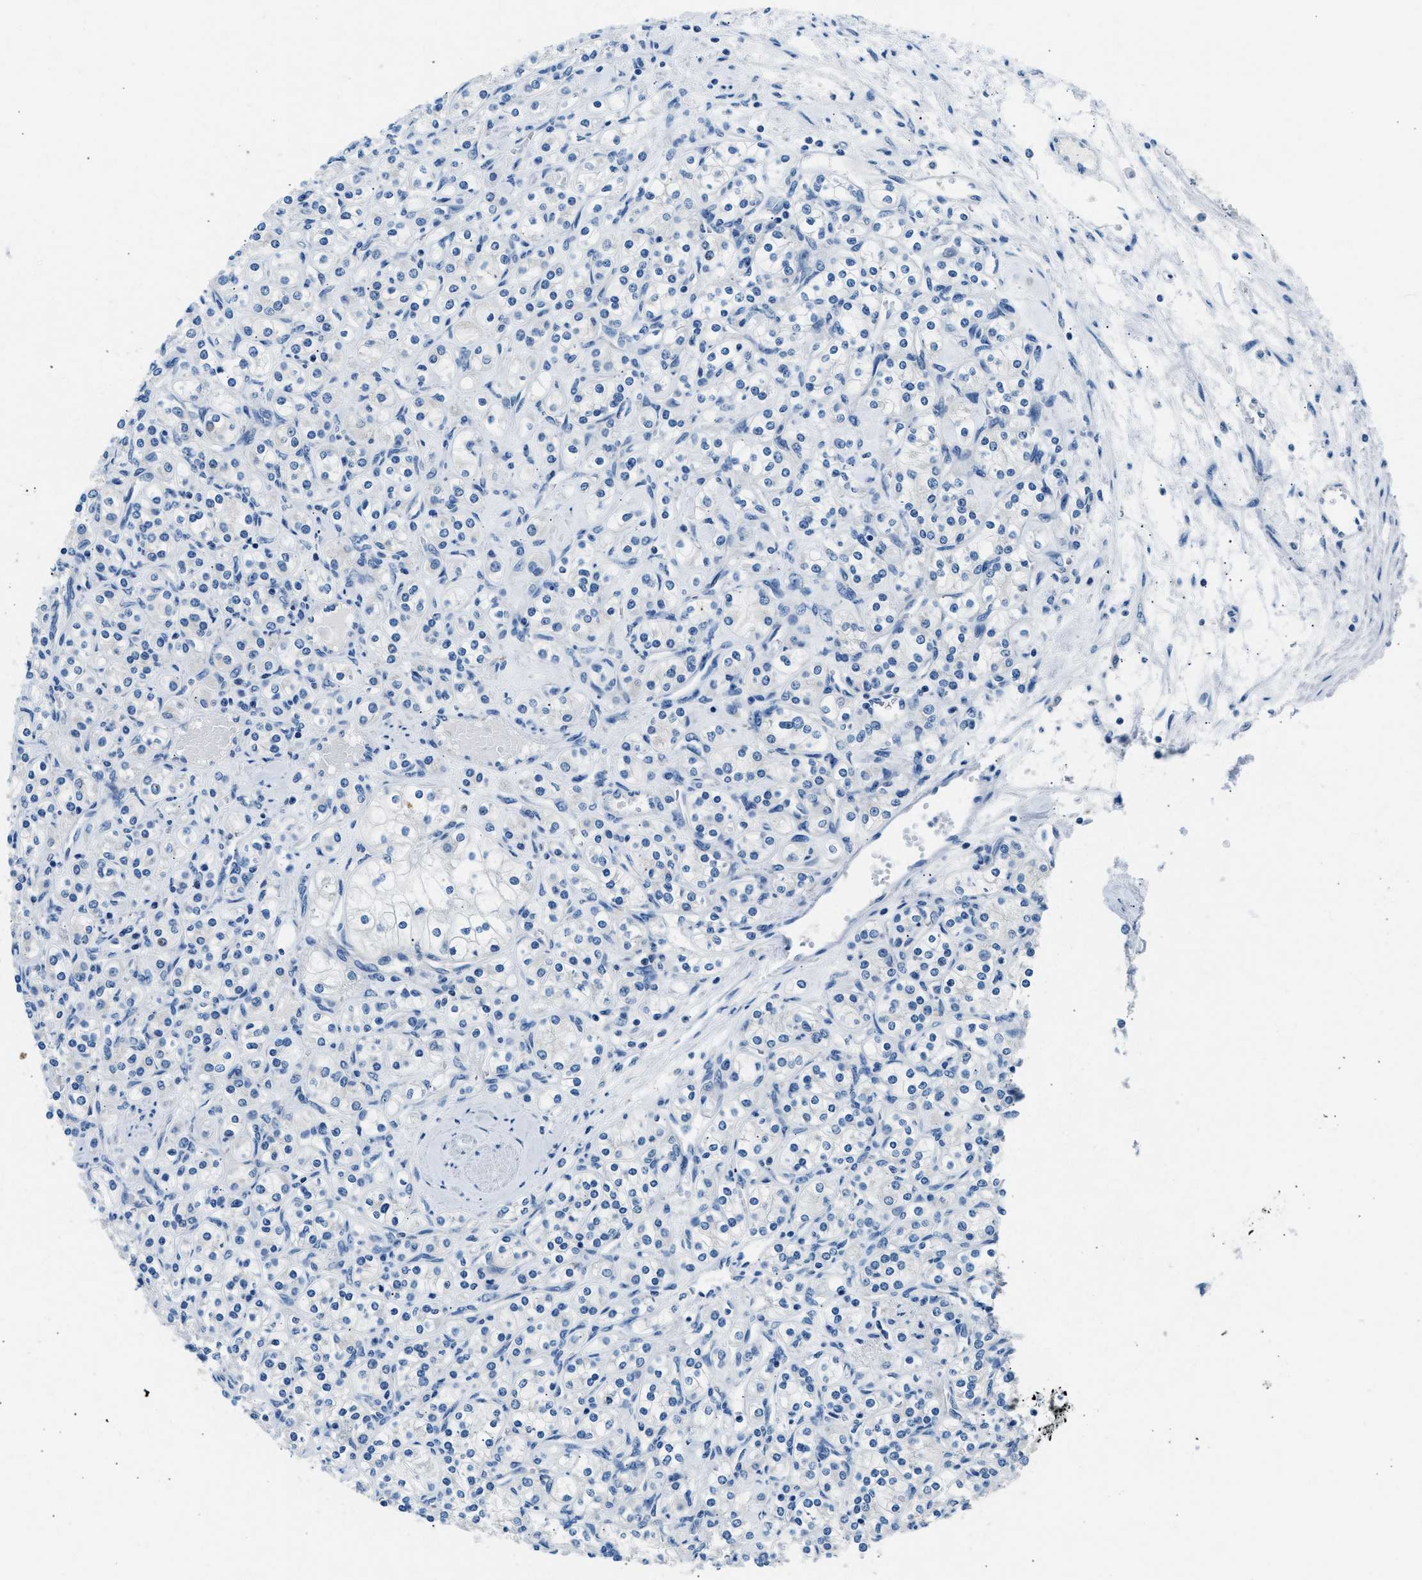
{"staining": {"intensity": "negative", "quantity": "none", "location": "none"}, "tissue": "renal cancer", "cell_type": "Tumor cells", "image_type": "cancer", "snomed": [{"axis": "morphology", "description": "Adenocarcinoma, NOS"}, {"axis": "topography", "description": "Kidney"}], "caption": "Tumor cells are negative for brown protein staining in renal cancer (adenocarcinoma).", "gene": "CLDN18", "patient": {"sex": "male", "age": 77}}